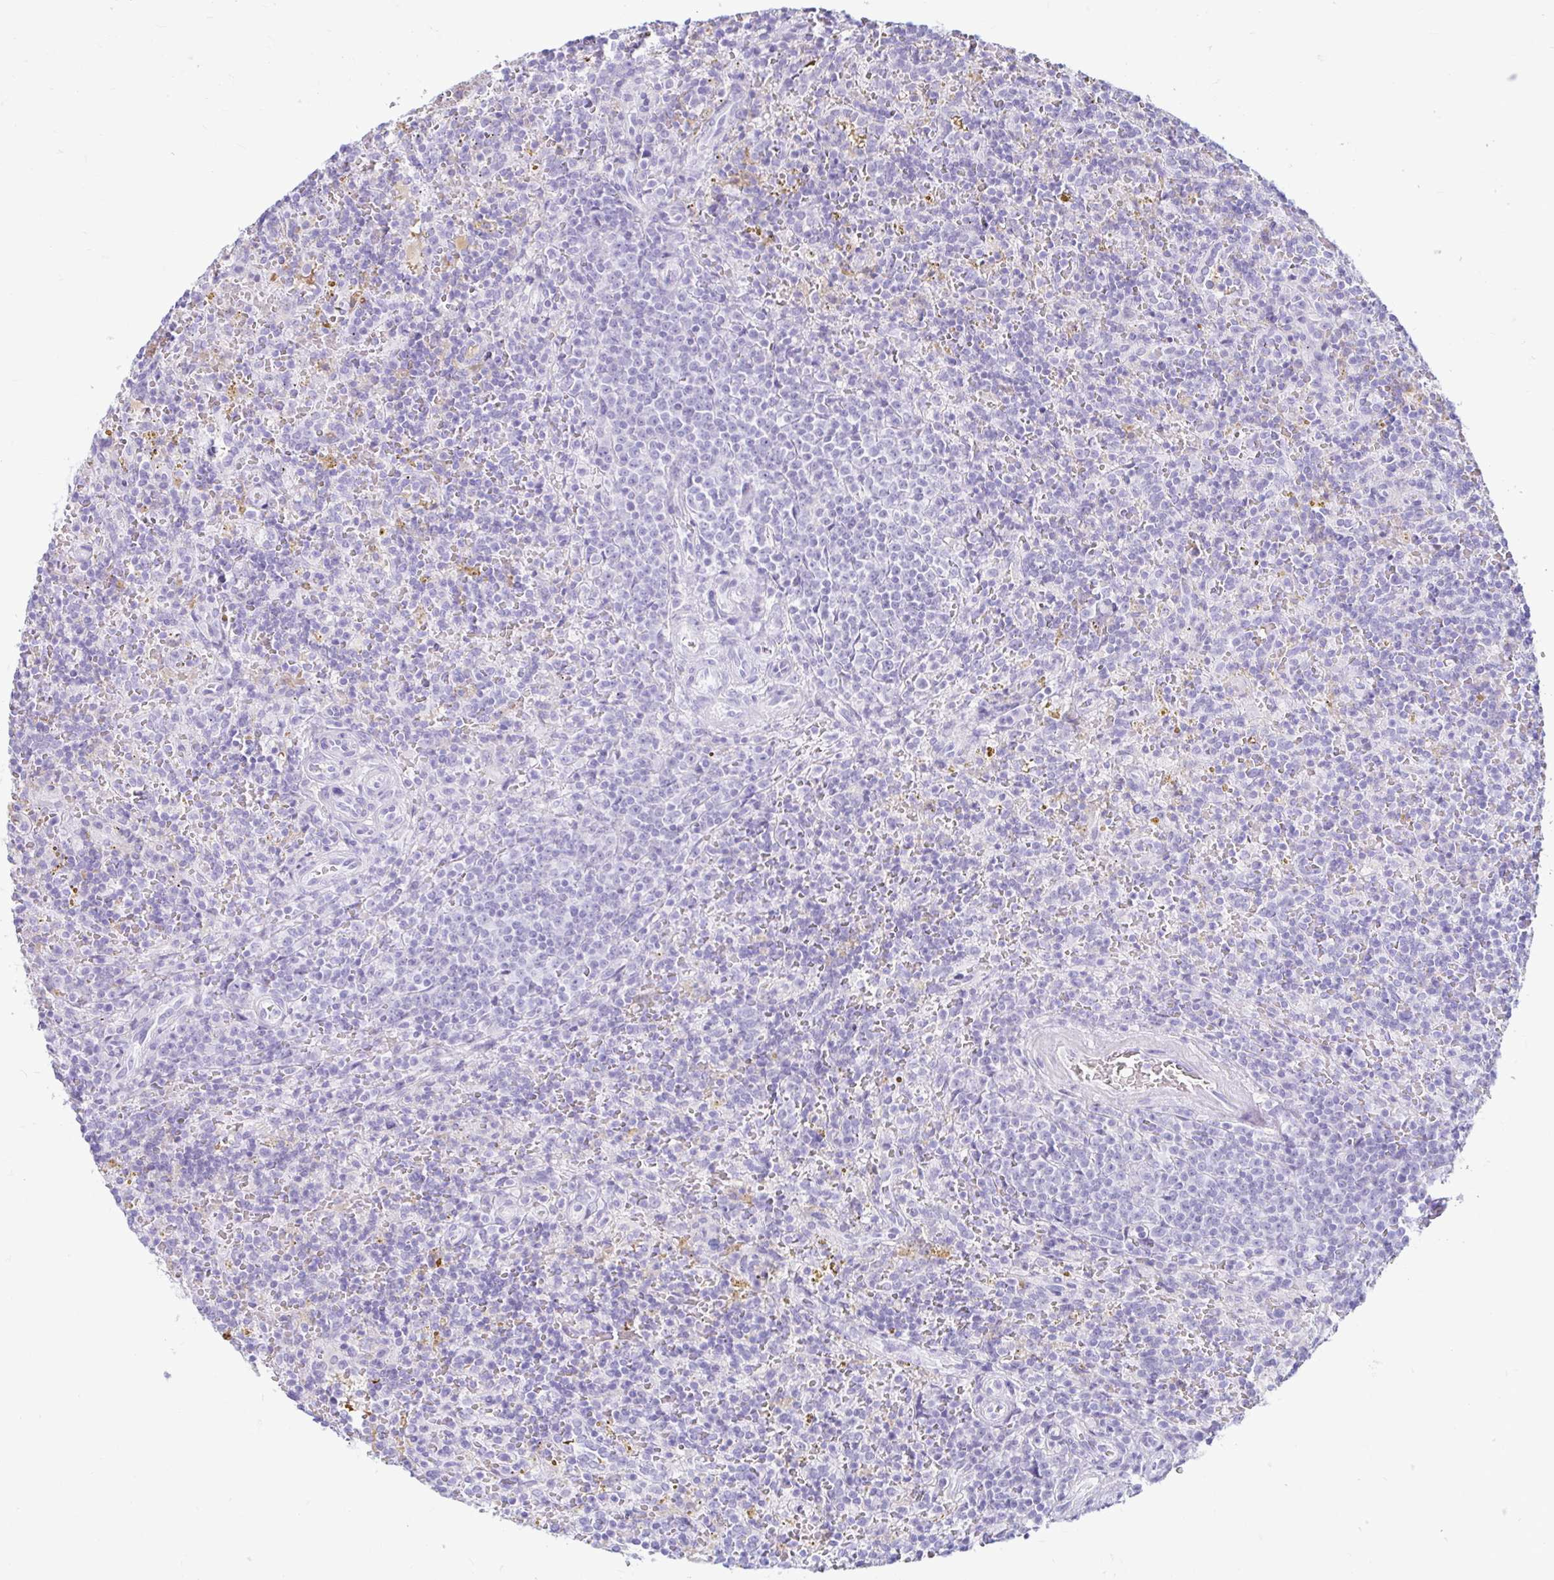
{"staining": {"intensity": "negative", "quantity": "none", "location": "none"}, "tissue": "lymphoma", "cell_type": "Tumor cells", "image_type": "cancer", "snomed": [{"axis": "morphology", "description": "Malignant lymphoma, non-Hodgkin's type, Low grade"}, {"axis": "topography", "description": "Spleen"}], "caption": "An immunohistochemistry histopathology image of lymphoma is shown. There is no staining in tumor cells of lymphoma.", "gene": "ERICH6", "patient": {"sex": "male", "age": 67}}